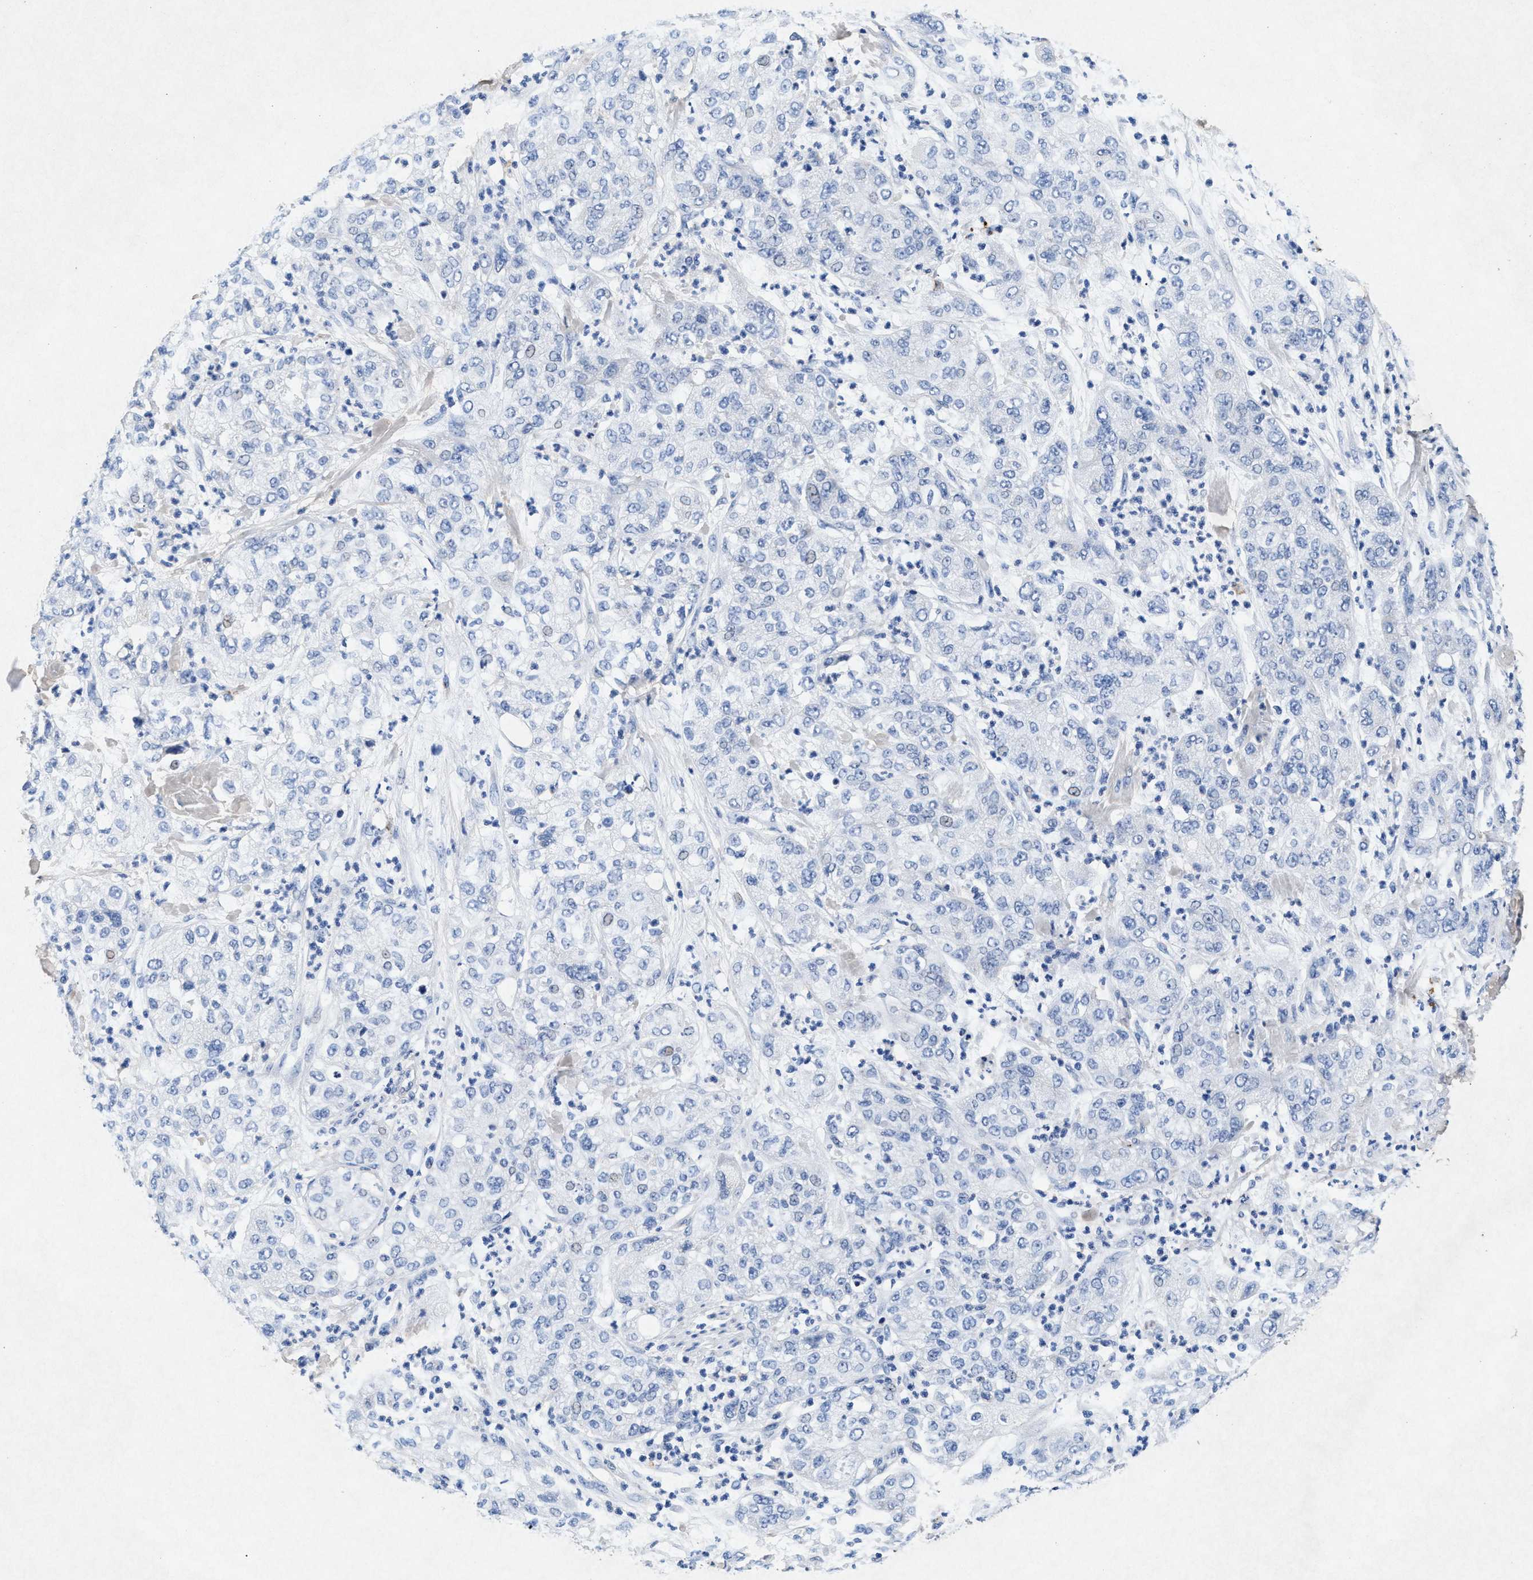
{"staining": {"intensity": "negative", "quantity": "none", "location": "none"}, "tissue": "pancreatic cancer", "cell_type": "Tumor cells", "image_type": "cancer", "snomed": [{"axis": "morphology", "description": "Adenocarcinoma, NOS"}, {"axis": "topography", "description": "Pancreas"}], "caption": "Micrograph shows no significant protein positivity in tumor cells of pancreatic adenocarcinoma.", "gene": "MAP6", "patient": {"sex": "female", "age": 78}}